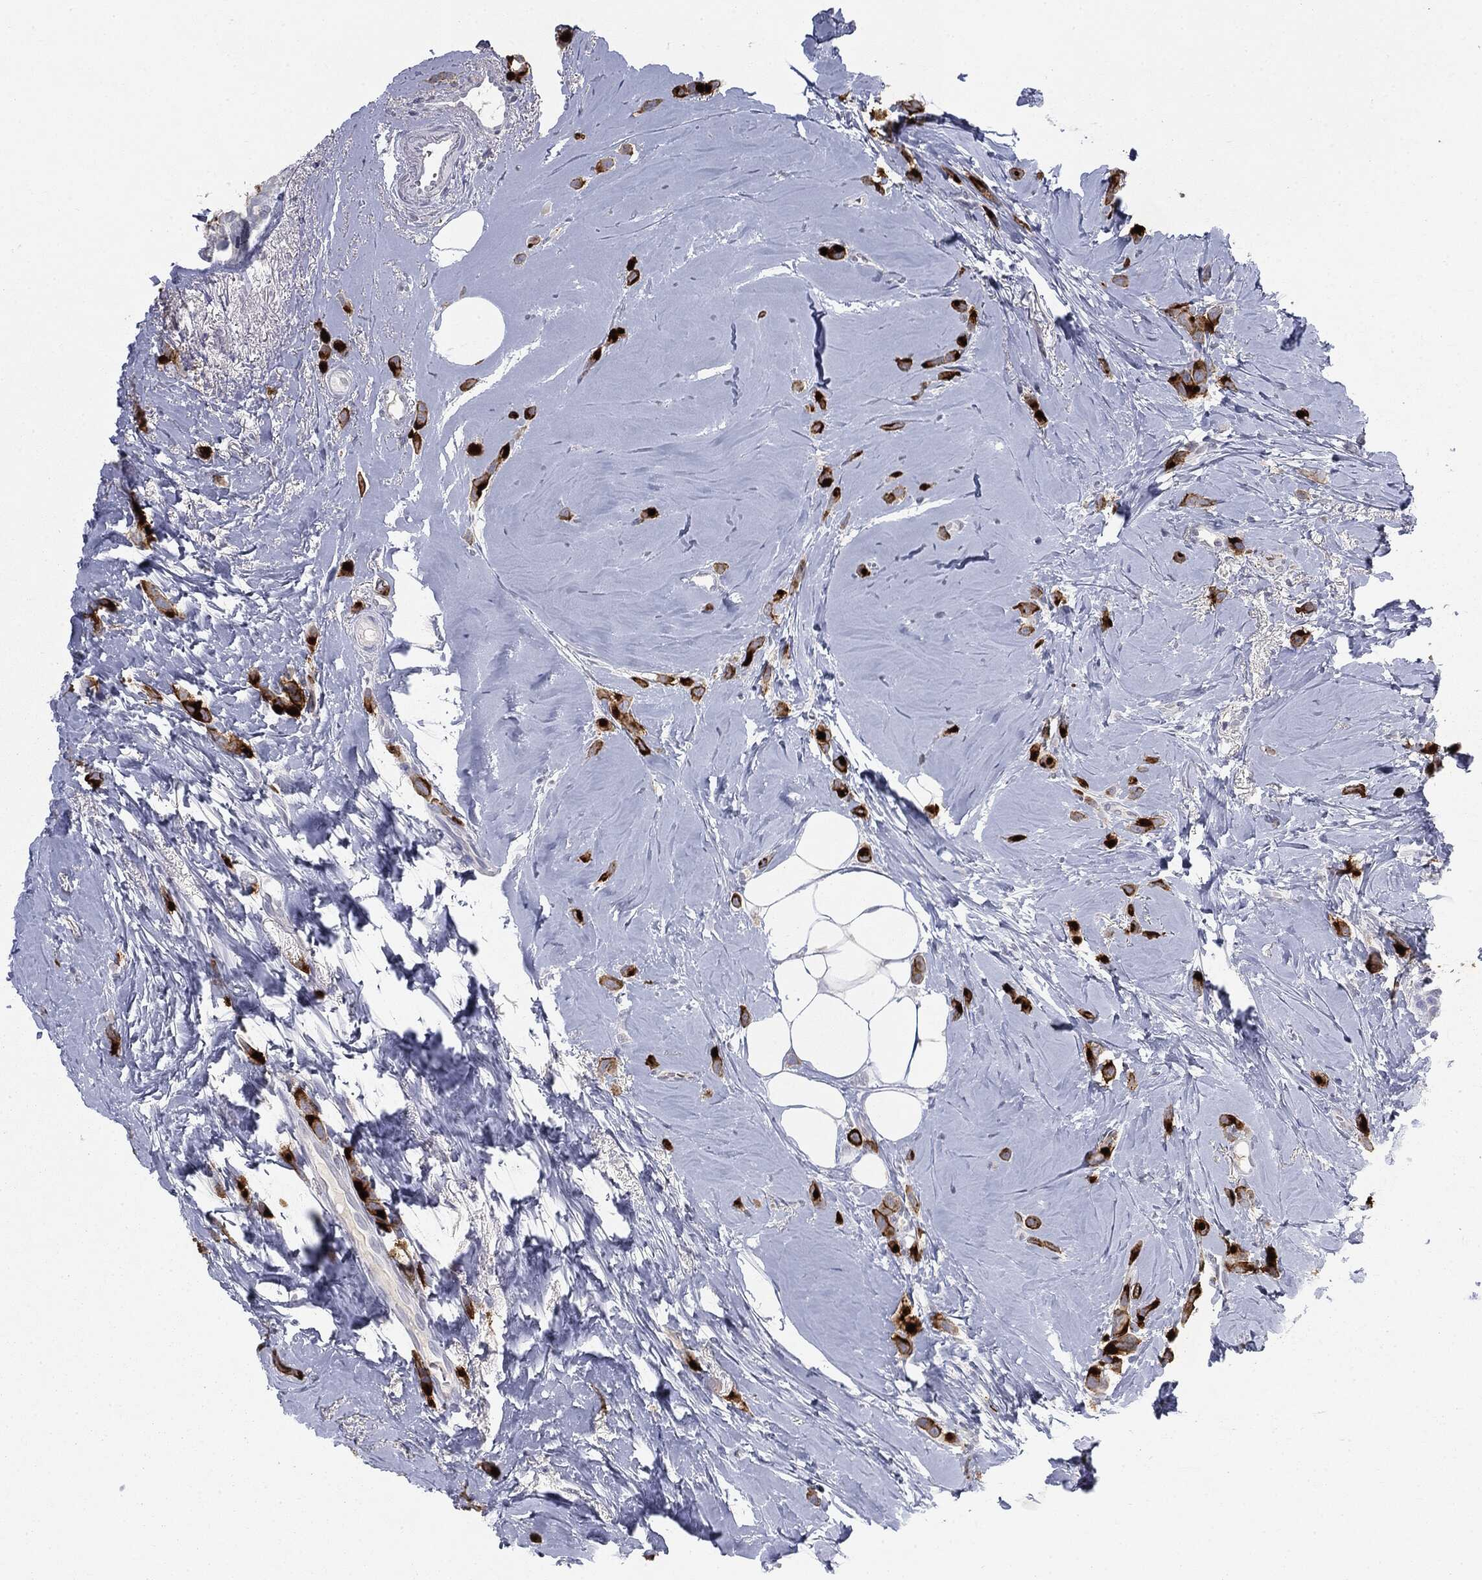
{"staining": {"intensity": "strong", "quantity": "25%-75%", "location": "cytoplasmic/membranous"}, "tissue": "breast cancer", "cell_type": "Tumor cells", "image_type": "cancer", "snomed": [{"axis": "morphology", "description": "Lobular carcinoma"}, {"axis": "topography", "description": "Breast"}], "caption": "Breast cancer stained for a protein (brown) displays strong cytoplasmic/membranous positive positivity in approximately 25%-75% of tumor cells.", "gene": "MUC1", "patient": {"sex": "female", "age": 66}}